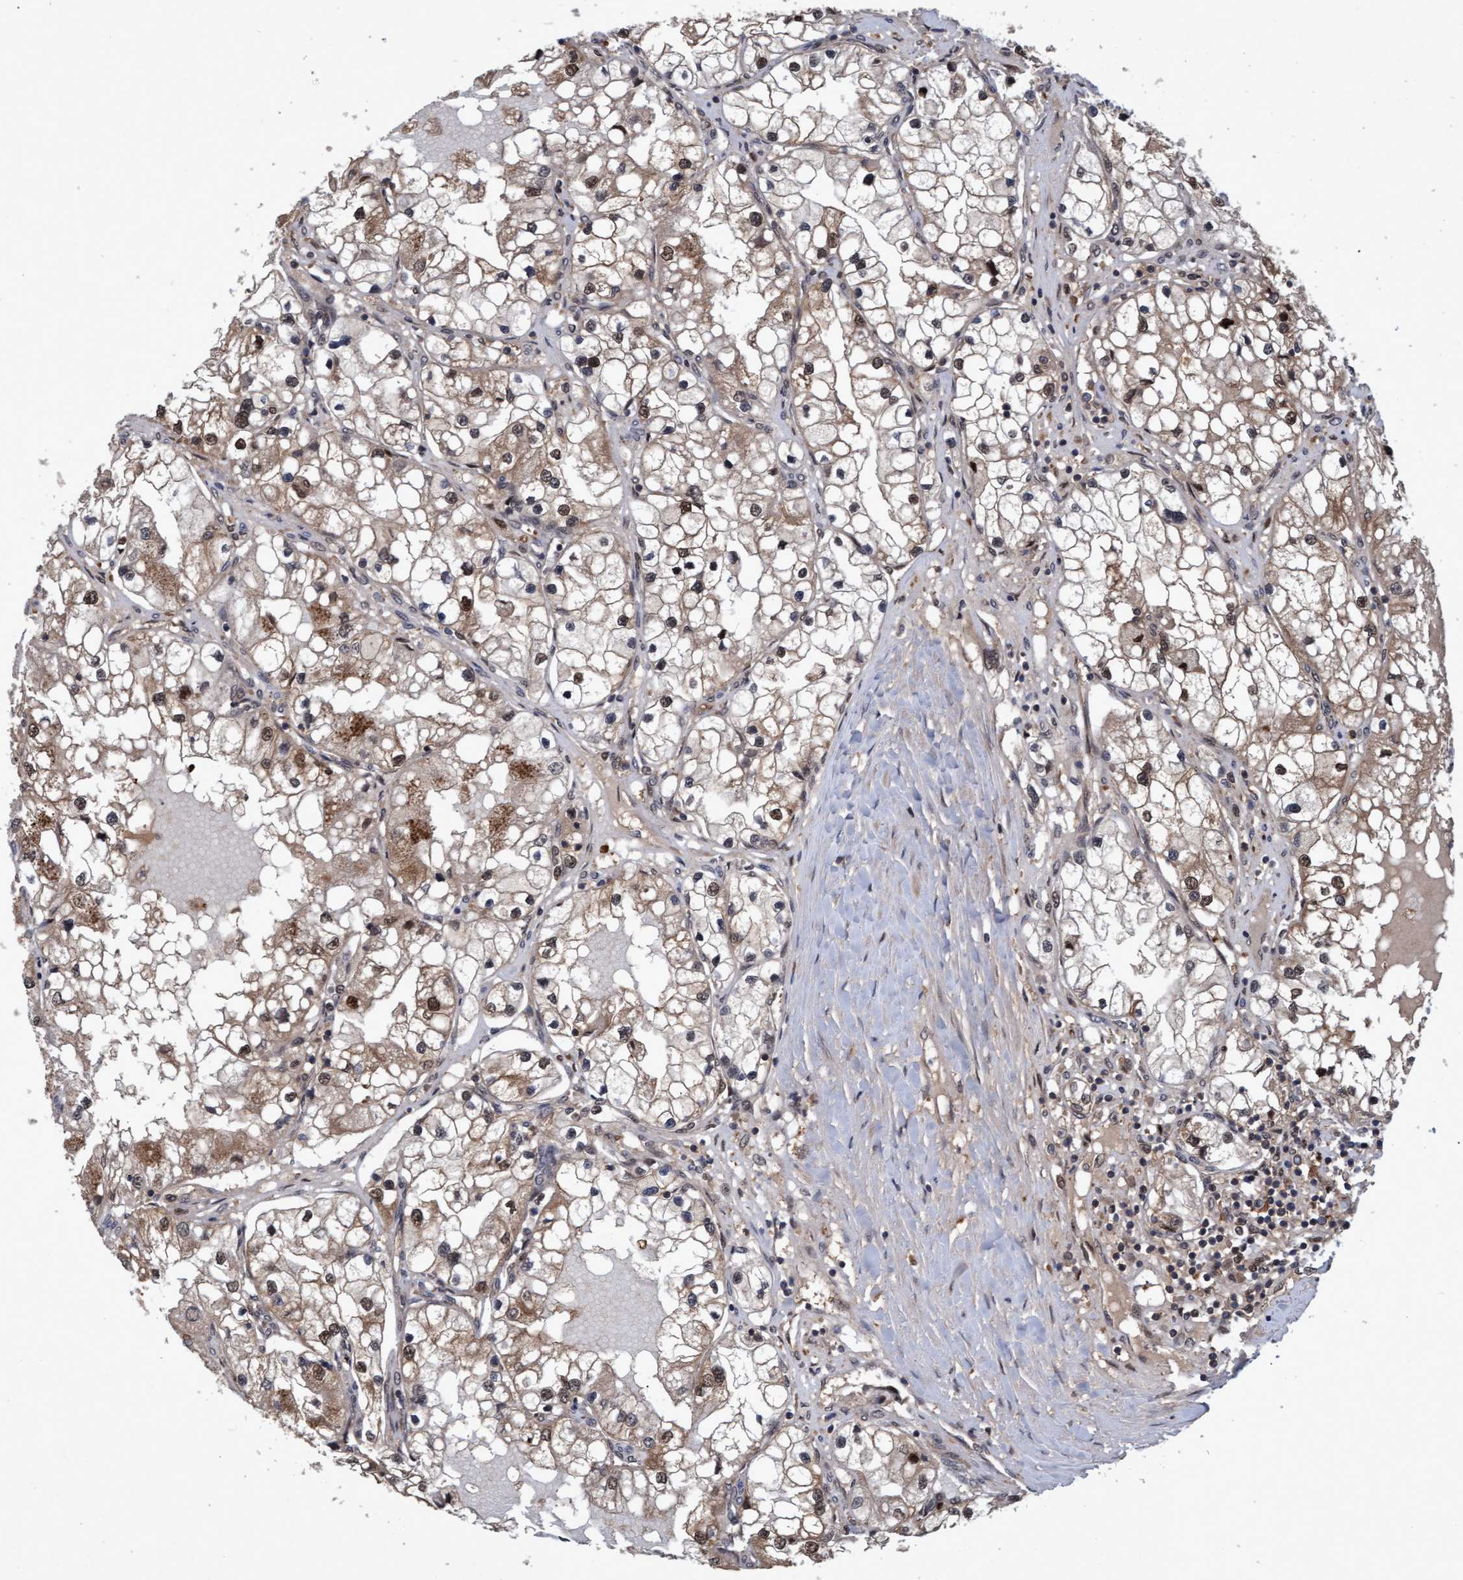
{"staining": {"intensity": "moderate", "quantity": ">75%", "location": "cytoplasmic/membranous,nuclear"}, "tissue": "renal cancer", "cell_type": "Tumor cells", "image_type": "cancer", "snomed": [{"axis": "morphology", "description": "Adenocarcinoma, NOS"}, {"axis": "topography", "description": "Kidney"}], "caption": "Human renal adenocarcinoma stained for a protein (brown) displays moderate cytoplasmic/membranous and nuclear positive positivity in about >75% of tumor cells.", "gene": "PSMB6", "patient": {"sex": "male", "age": 68}}